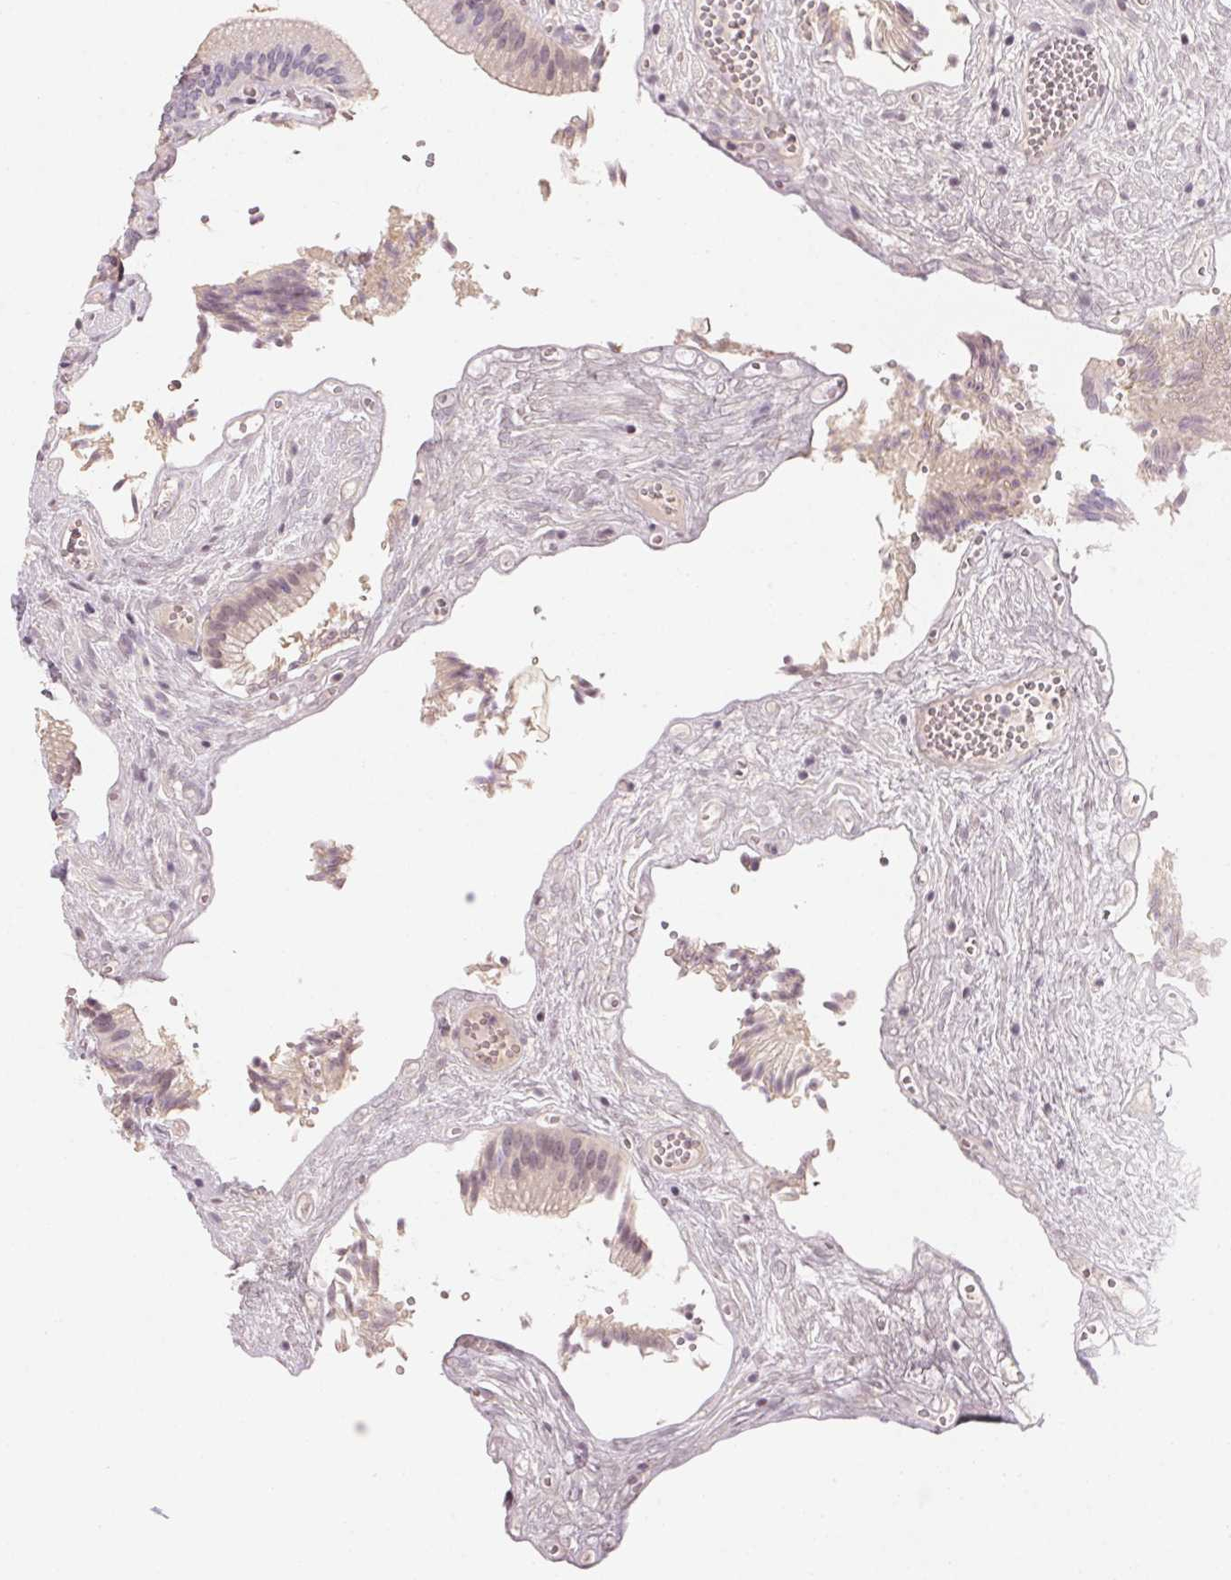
{"staining": {"intensity": "weak", "quantity": "<25%", "location": "cytoplasmic/membranous"}, "tissue": "gallbladder", "cell_type": "Glandular cells", "image_type": "normal", "snomed": [{"axis": "morphology", "description": "Normal tissue, NOS"}, {"axis": "topography", "description": "Gallbladder"}, {"axis": "topography", "description": "Peripheral nerve tissue"}], "caption": "A histopathology image of gallbladder stained for a protein displays no brown staining in glandular cells.", "gene": "CAPZA3", "patient": {"sex": "male", "age": 17}}